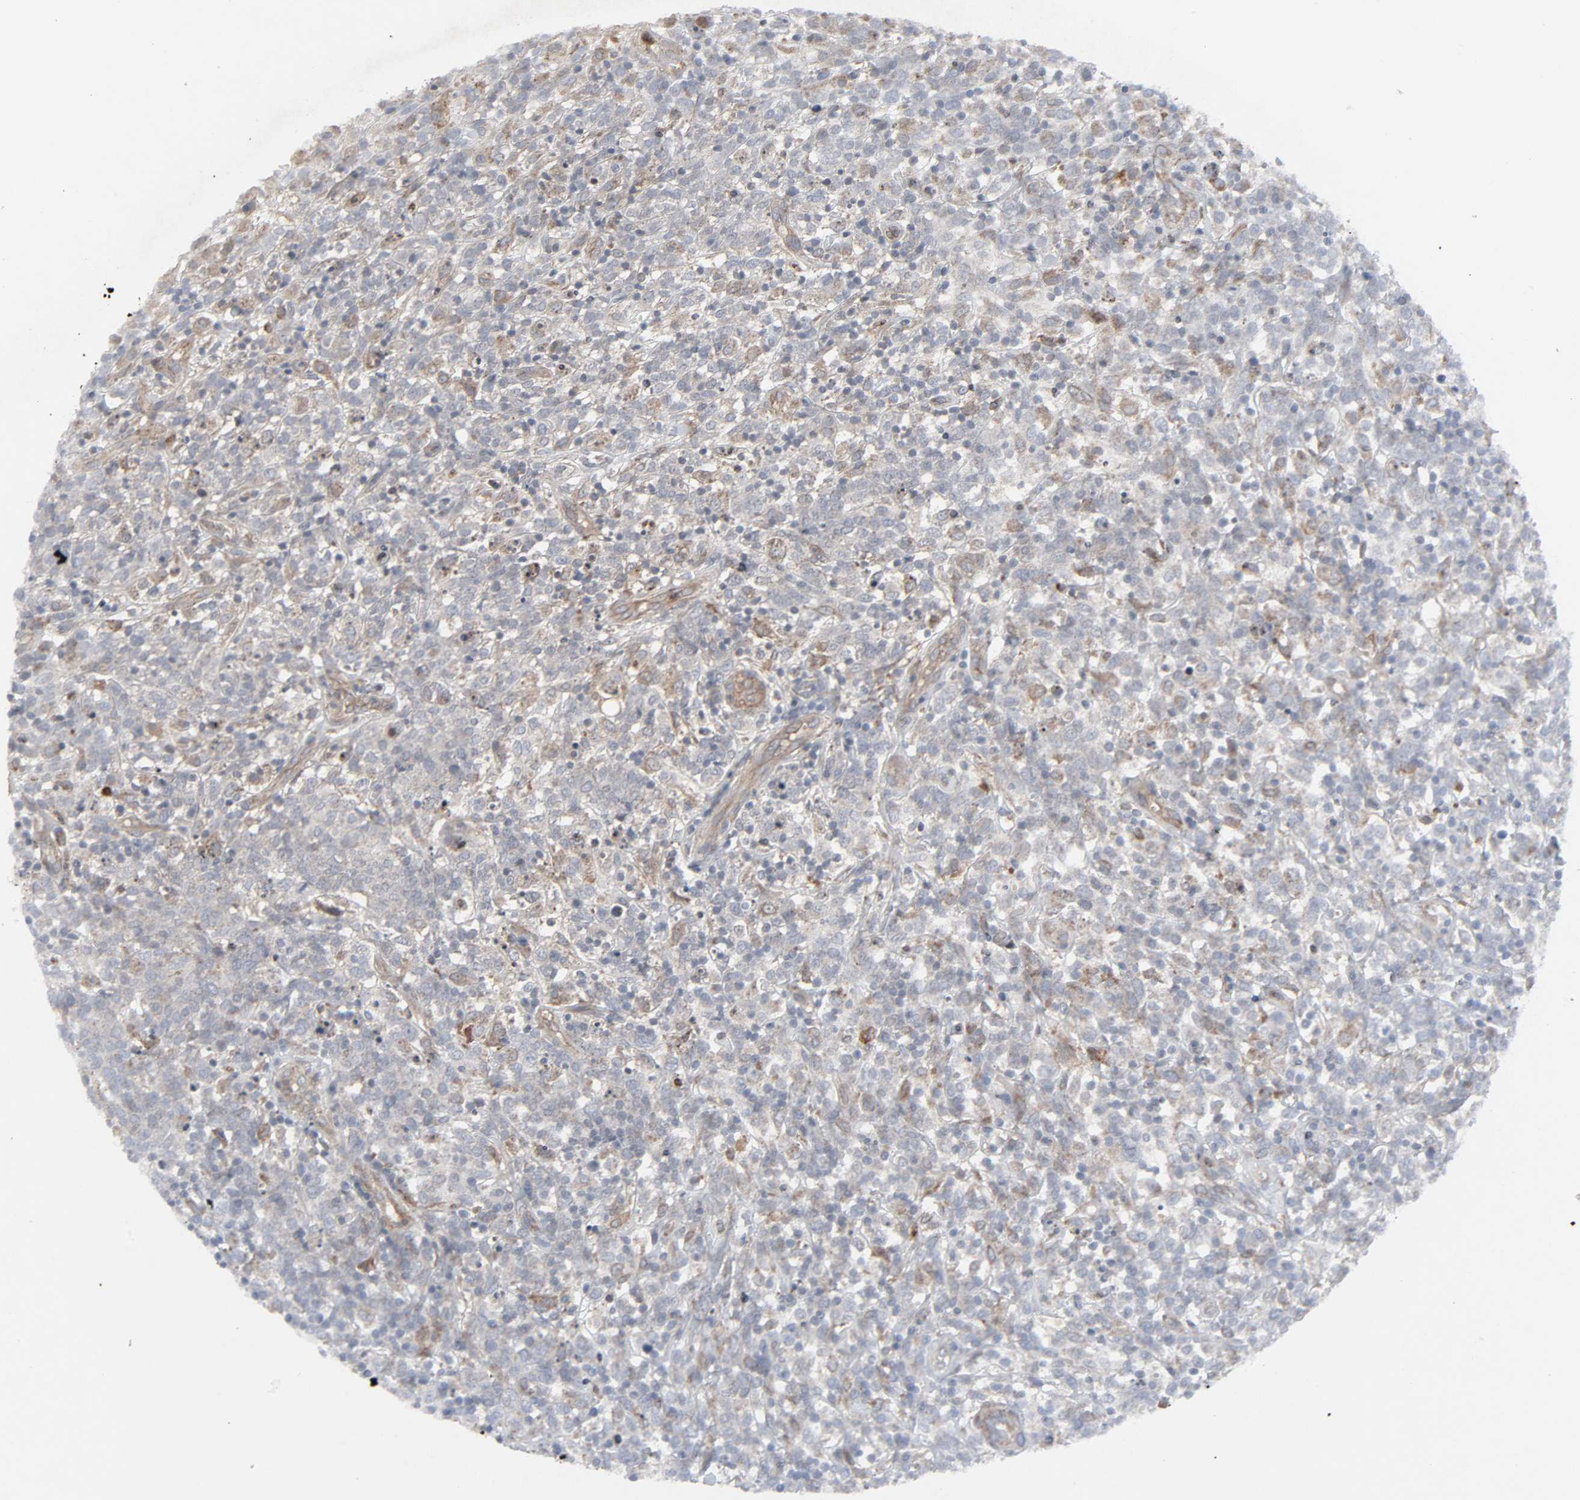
{"staining": {"intensity": "weak", "quantity": "25%-75%", "location": "cytoplasmic/membranous"}, "tissue": "lymphoma", "cell_type": "Tumor cells", "image_type": "cancer", "snomed": [{"axis": "morphology", "description": "Malignant lymphoma, non-Hodgkin's type, High grade"}, {"axis": "topography", "description": "Lymph node"}], "caption": "There is low levels of weak cytoplasmic/membranous staining in tumor cells of high-grade malignant lymphoma, non-Hodgkin's type, as demonstrated by immunohistochemical staining (brown color).", "gene": "ADCY4", "patient": {"sex": "female", "age": 73}}